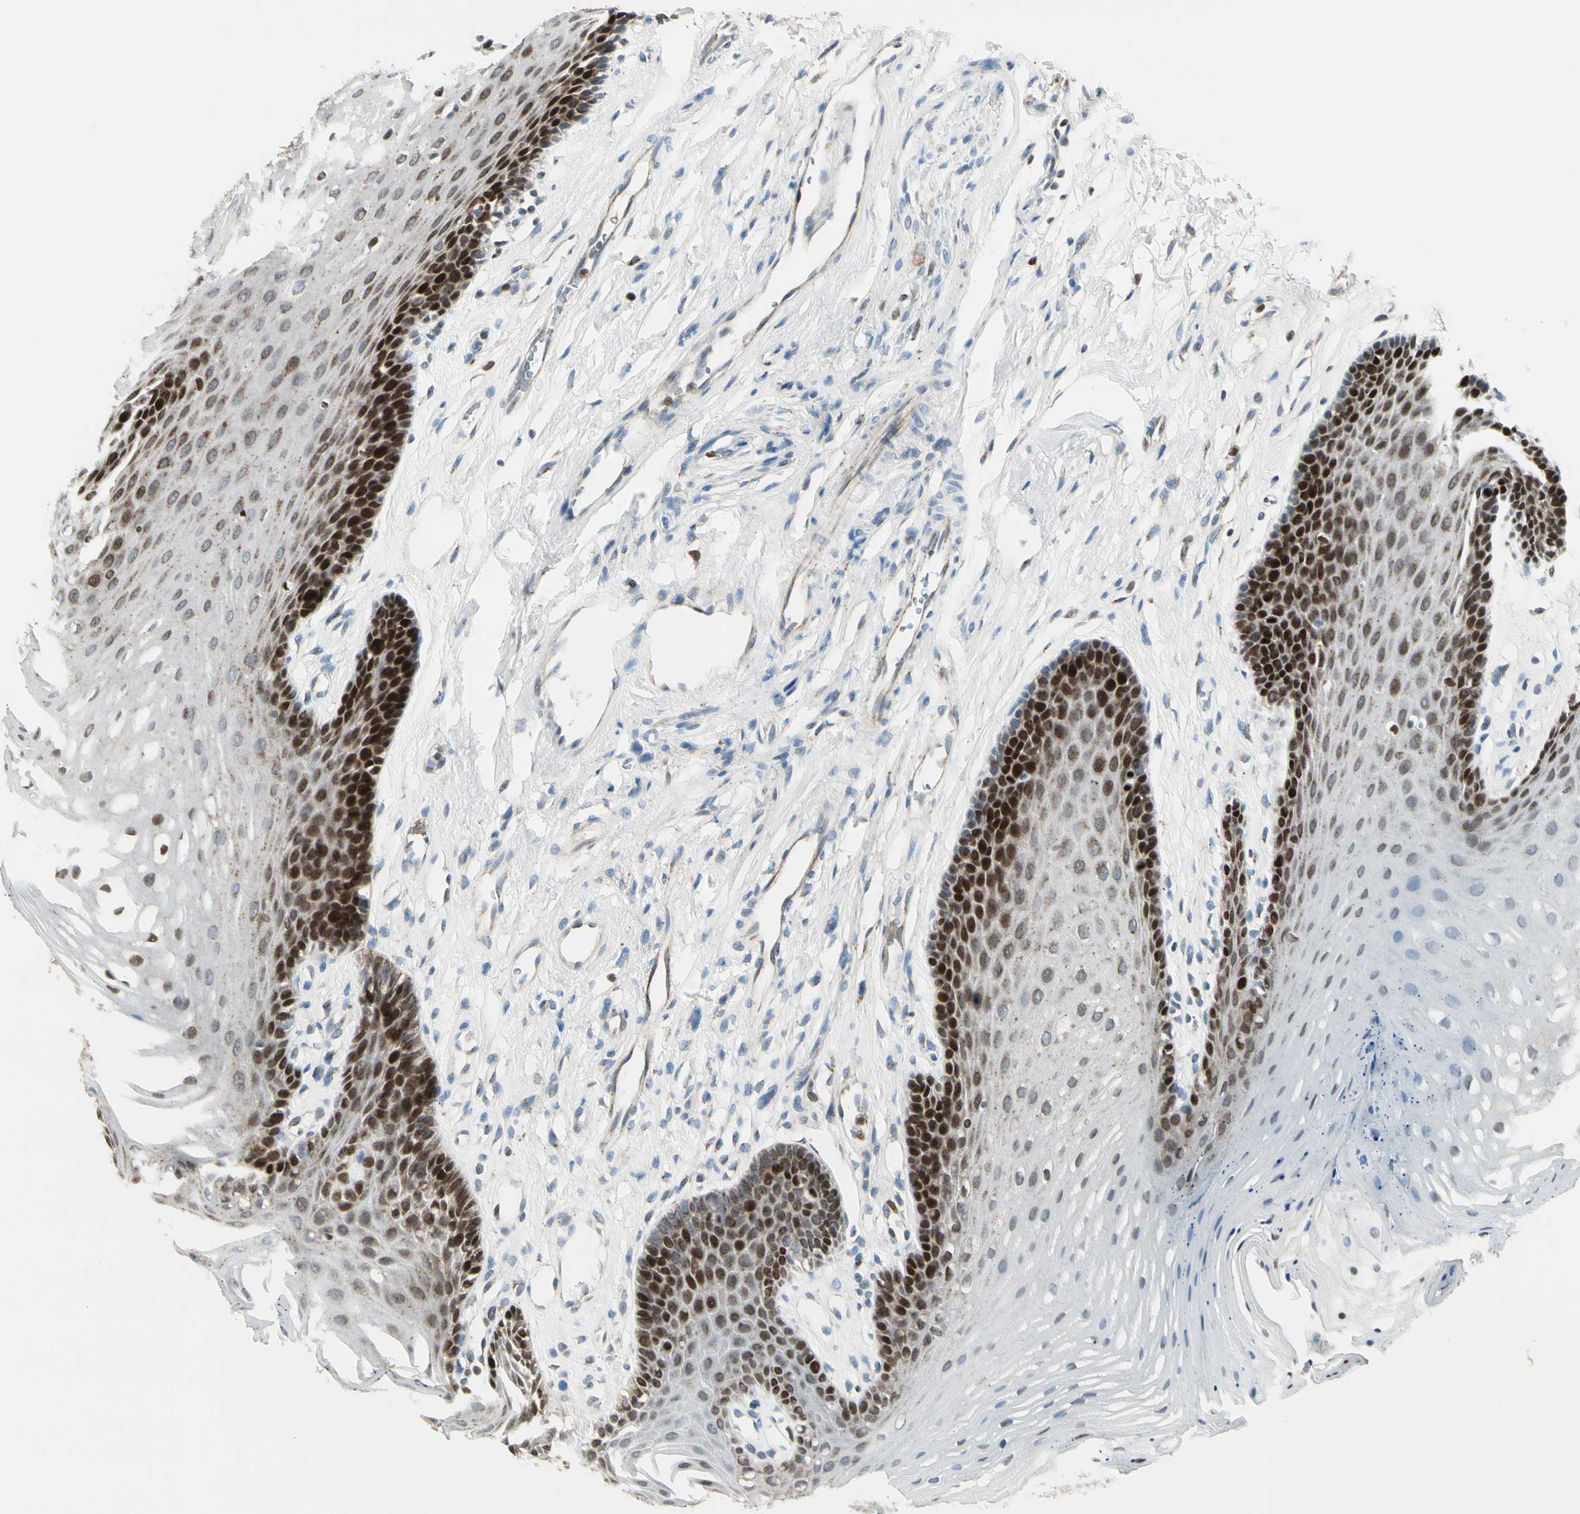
{"staining": {"intensity": "strong", "quantity": "25%-75%", "location": "nuclear"}, "tissue": "oral mucosa", "cell_type": "Squamous epithelial cells", "image_type": "normal", "snomed": [{"axis": "morphology", "description": "Normal tissue, NOS"}, {"axis": "topography", "description": "Oral tissue"}], "caption": "Normal oral mucosa was stained to show a protein in brown. There is high levels of strong nuclear expression in about 25%-75% of squamous epithelial cells.", "gene": "IP6K2", "patient": {"sex": "male", "age": 62}}